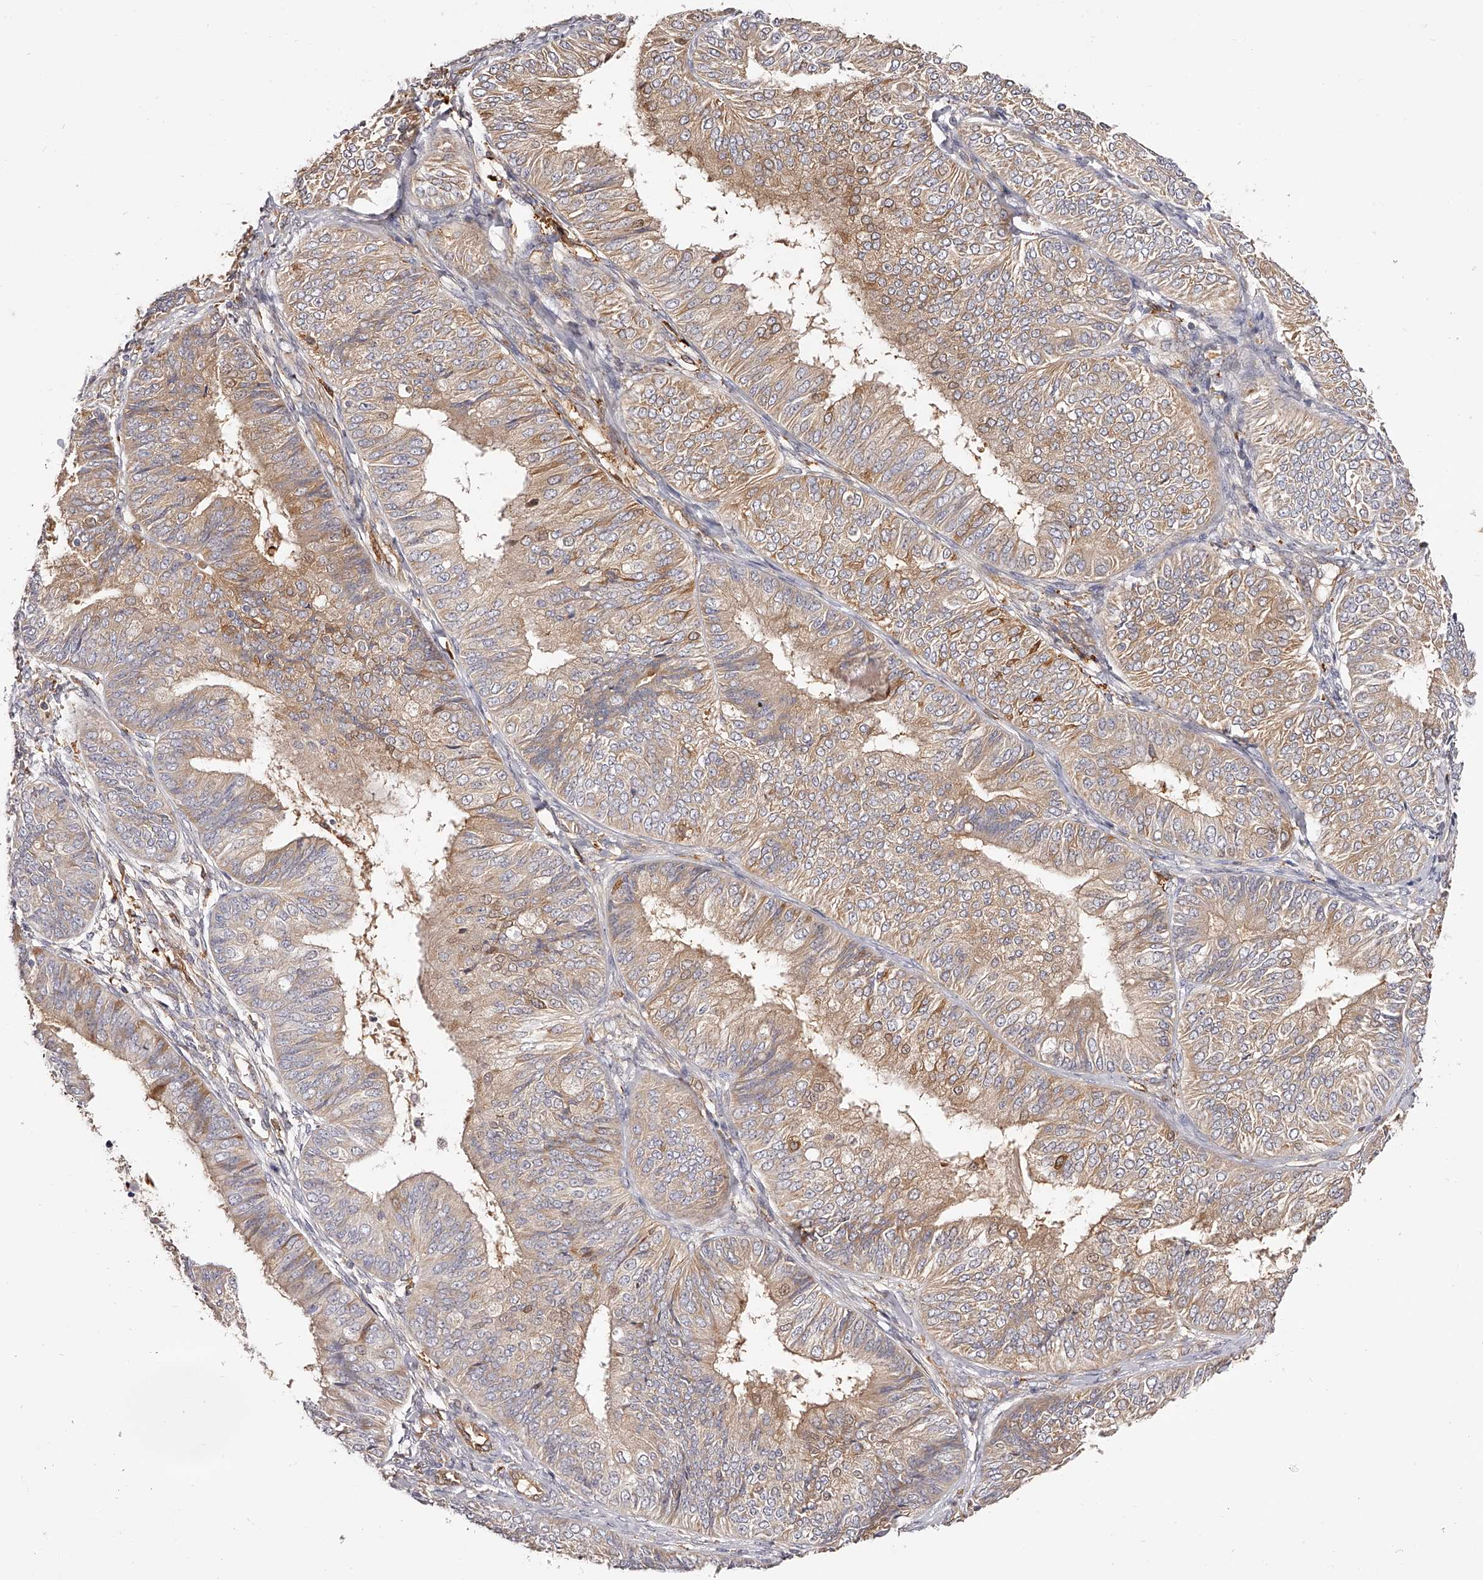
{"staining": {"intensity": "moderate", "quantity": ">75%", "location": "cytoplasmic/membranous"}, "tissue": "endometrial cancer", "cell_type": "Tumor cells", "image_type": "cancer", "snomed": [{"axis": "morphology", "description": "Adenocarcinoma, NOS"}, {"axis": "topography", "description": "Endometrium"}], "caption": "Approximately >75% of tumor cells in human endometrial cancer demonstrate moderate cytoplasmic/membranous protein positivity as visualized by brown immunohistochemical staining.", "gene": "LAP3", "patient": {"sex": "female", "age": 58}}